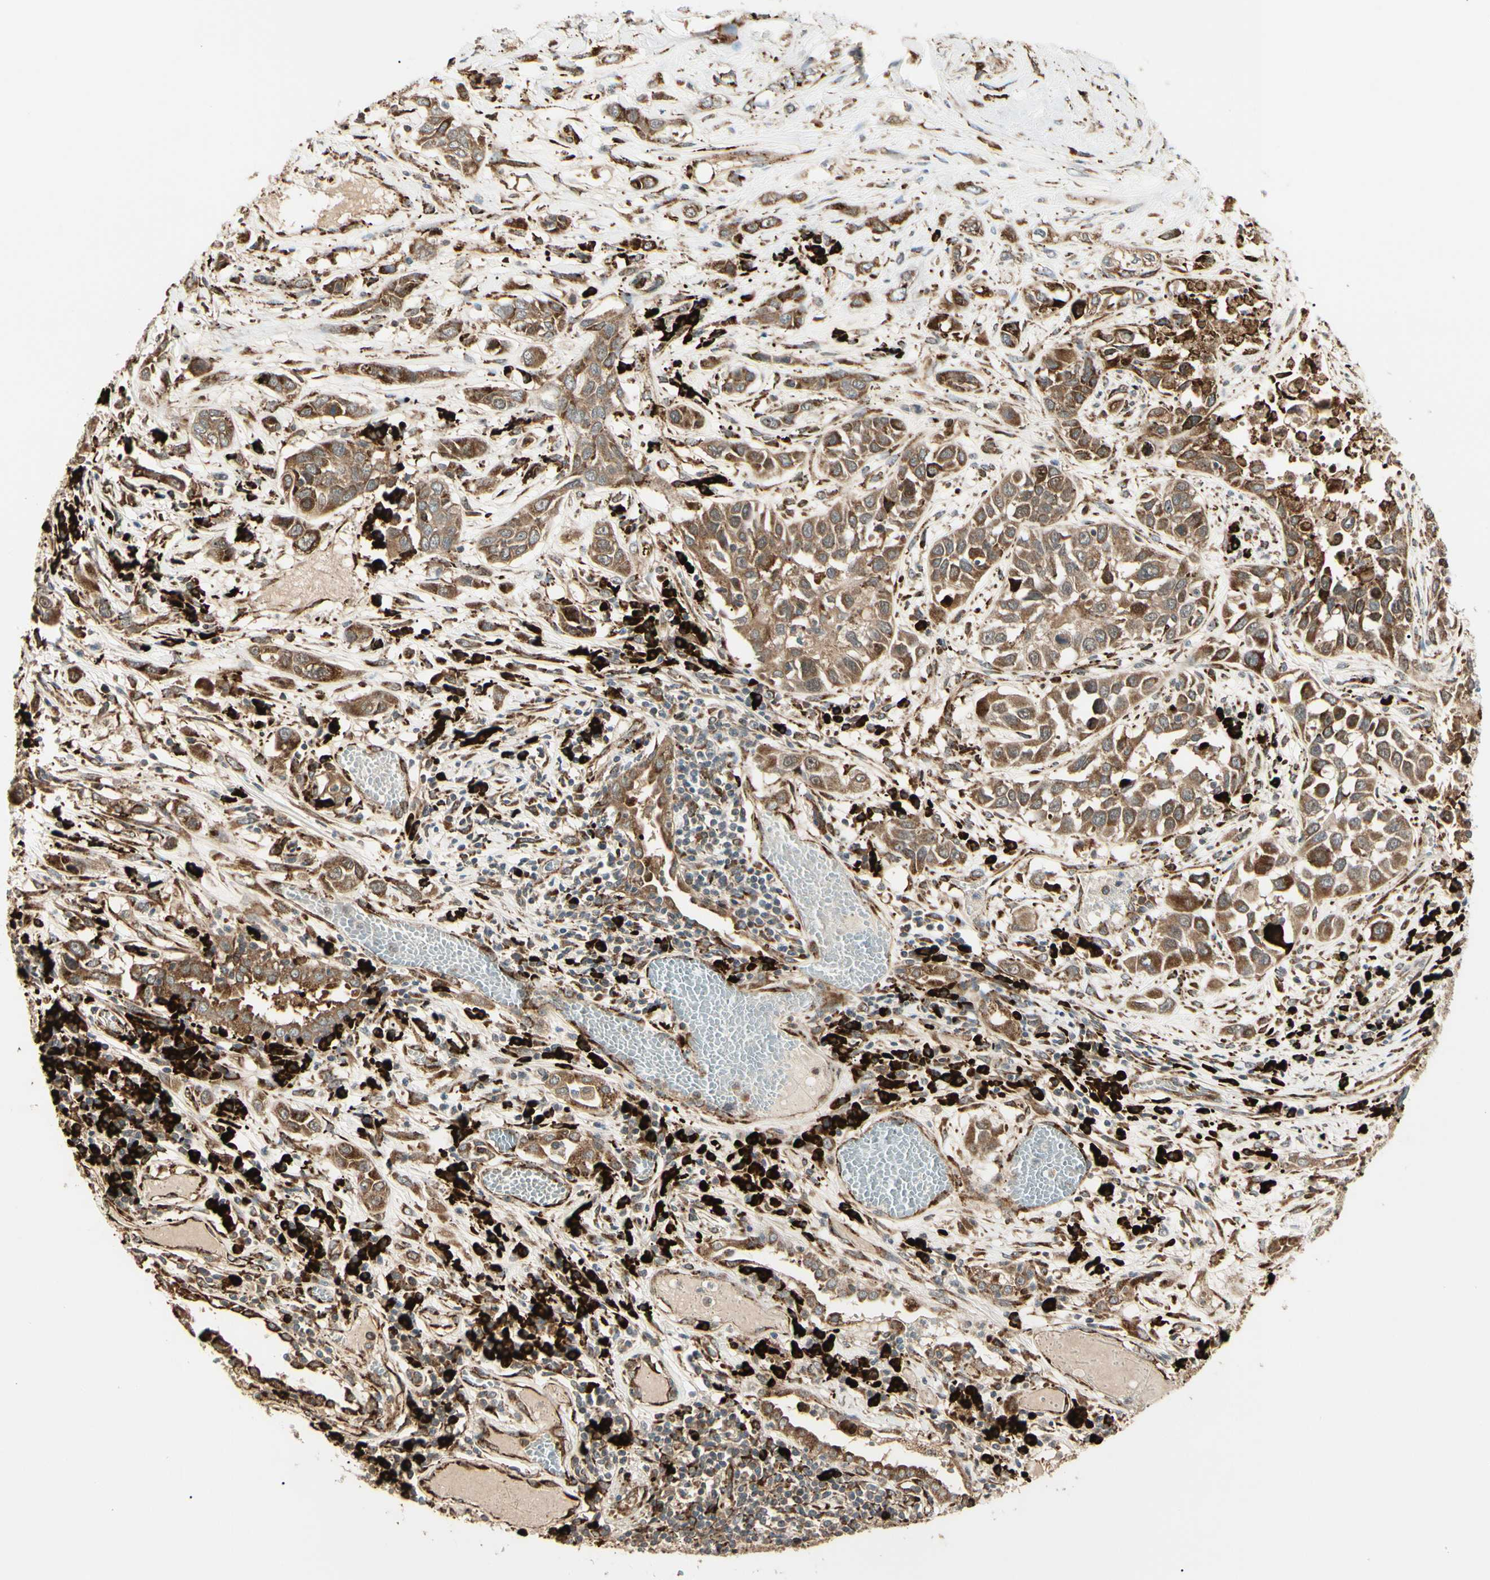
{"staining": {"intensity": "moderate", "quantity": ">75%", "location": "cytoplasmic/membranous"}, "tissue": "lung cancer", "cell_type": "Tumor cells", "image_type": "cancer", "snomed": [{"axis": "morphology", "description": "Squamous cell carcinoma, NOS"}, {"axis": "topography", "description": "Lung"}], "caption": "A brown stain shows moderate cytoplasmic/membranous expression of a protein in lung cancer (squamous cell carcinoma) tumor cells.", "gene": "HSP90B1", "patient": {"sex": "male", "age": 71}}